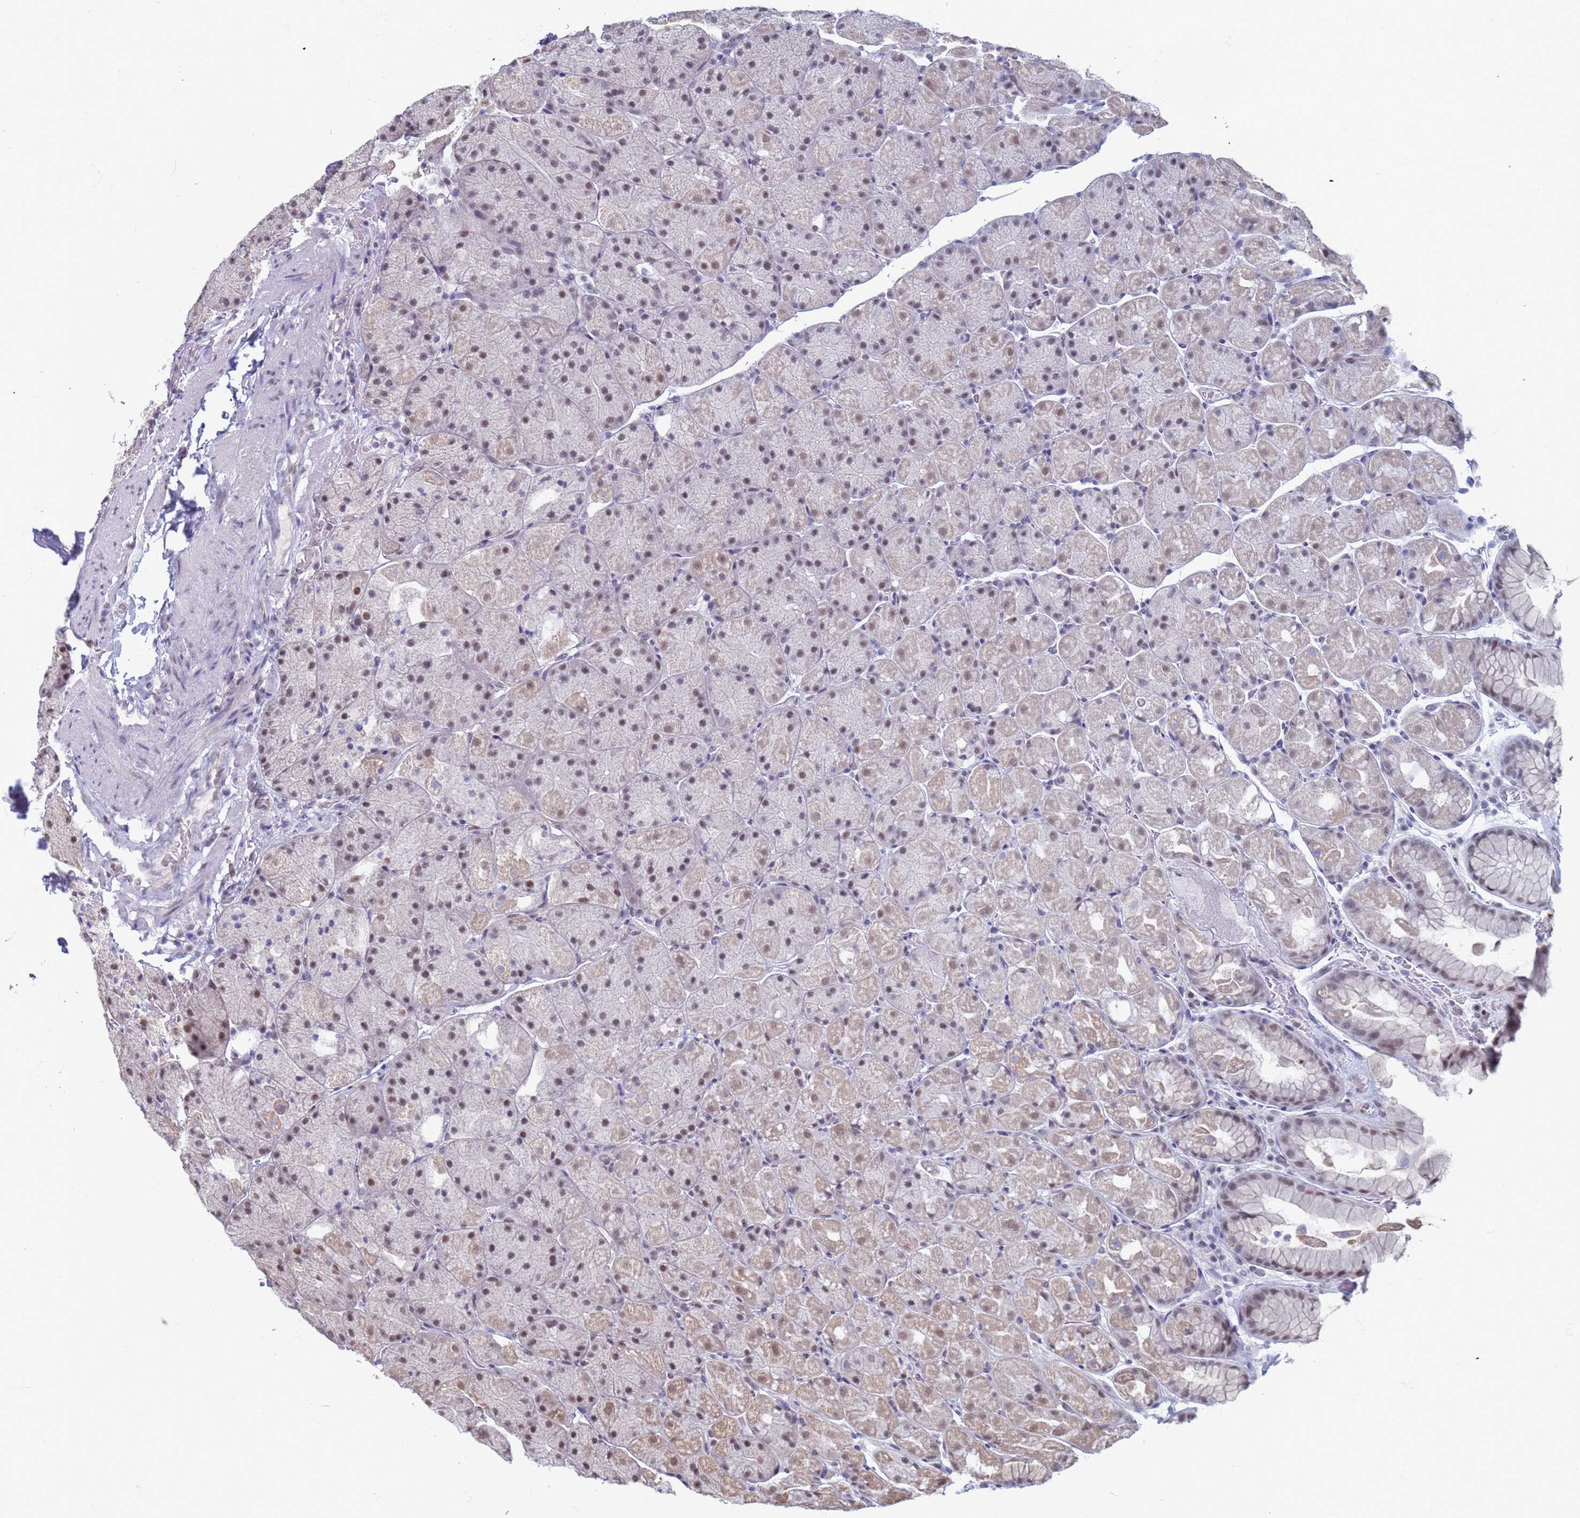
{"staining": {"intensity": "weak", "quantity": "25%-75%", "location": "nuclear"}, "tissue": "stomach", "cell_type": "Glandular cells", "image_type": "normal", "snomed": [{"axis": "morphology", "description": "Normal tissue, NOS"}, {"axis": "topography", "description": "Stomach, upper"}, {"axis": "topography", "description": "Stomach, lower"}], "caption": "High-magnification brightfield microscopy of unremarkable stomach stained with DAB (brown) and counterstained with hematoxylin (blue). glandular cells exhibit weak nuclear staining is identified in approximately25%-75% of cells. (DAB (3,3'-diaminobenzidine) IHC with brightfield microscopy, high magnification).", "gene": "SAE1", "patient": {"sex": "male", "age": 67}}